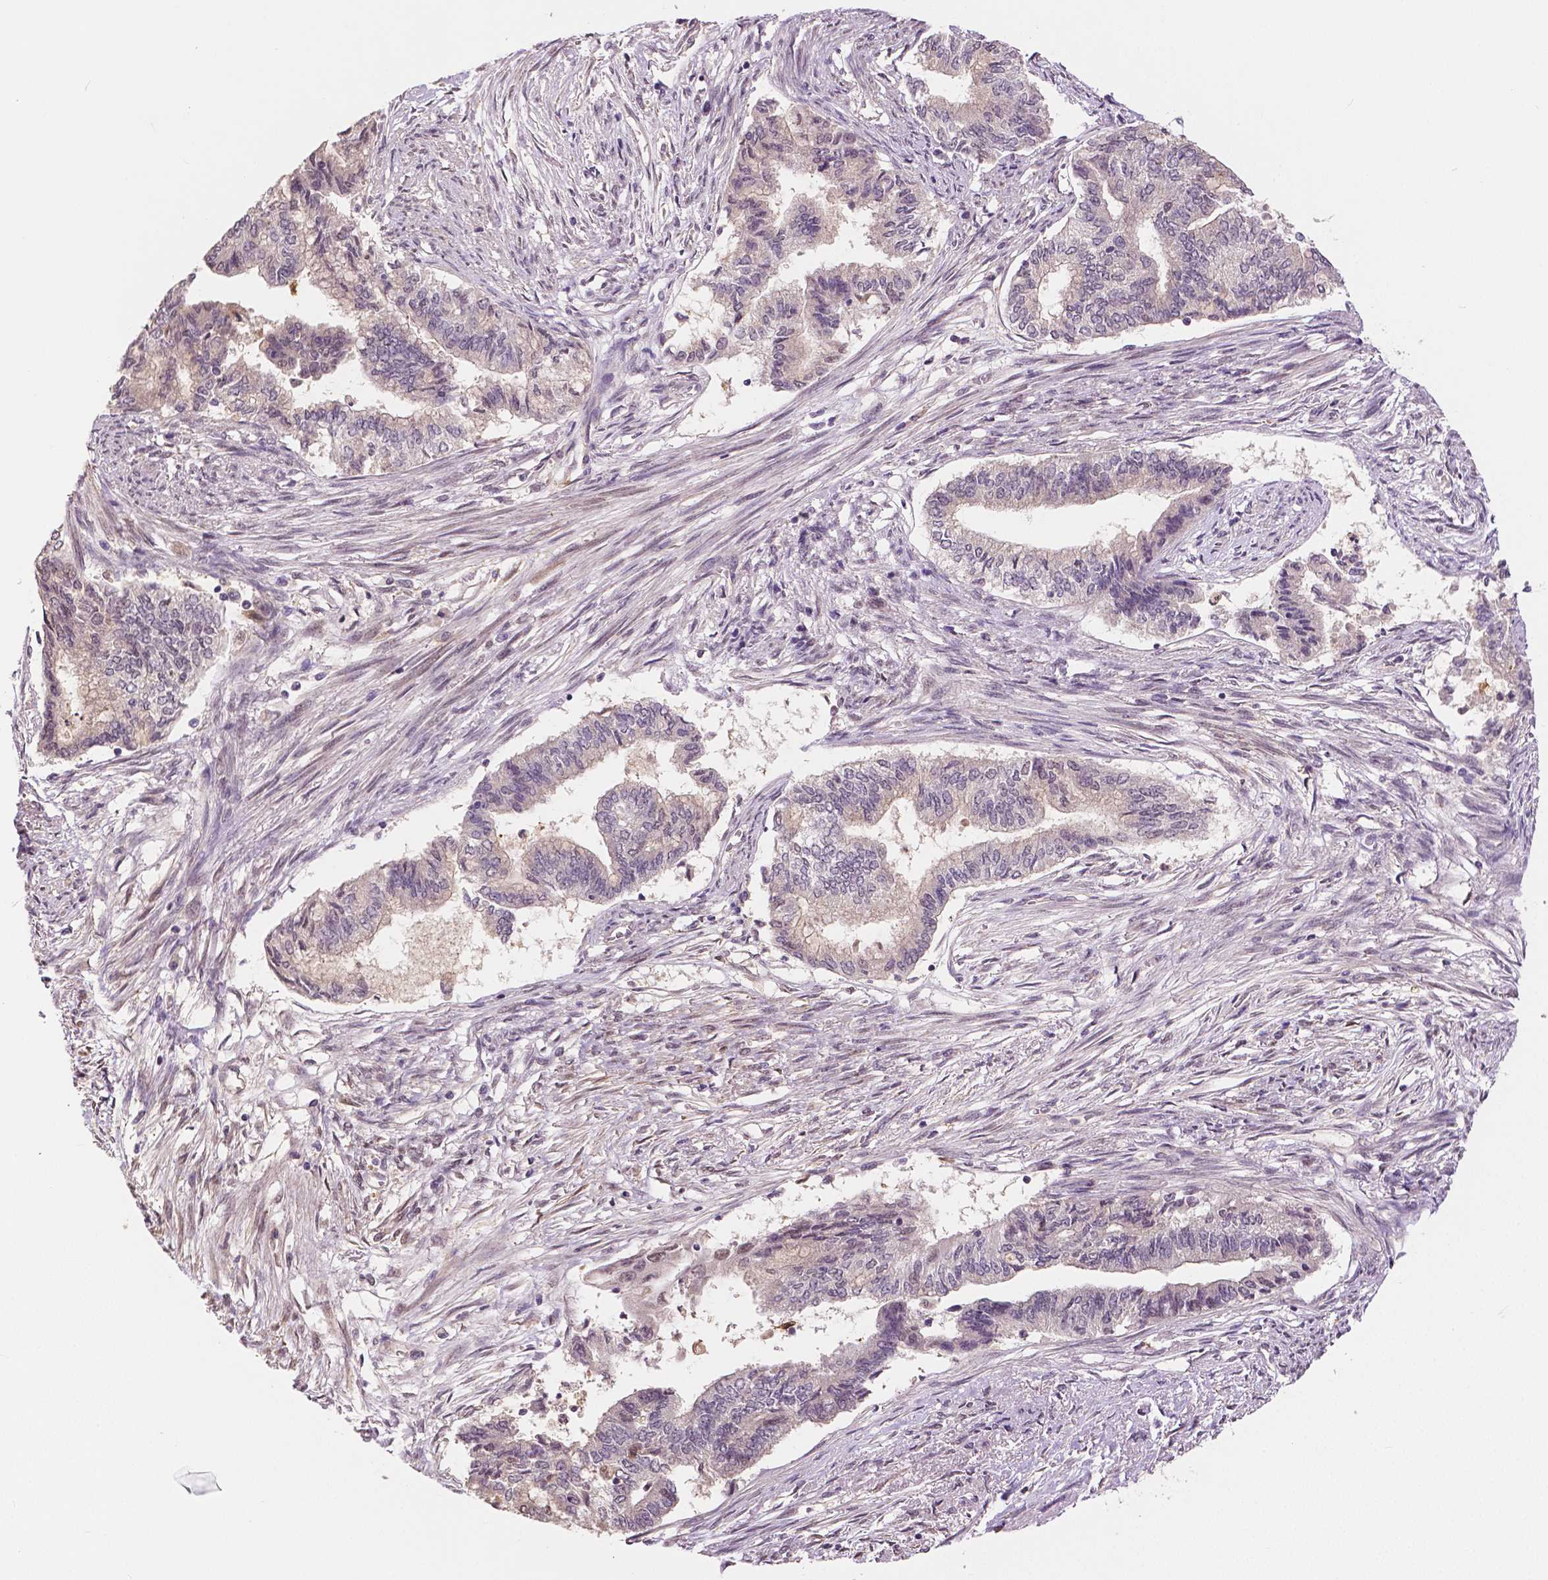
{"staining": {"intensity": "weak", "quantity": "<25%", "location": "cytoplasmic/membranous"}, "tissue": "endometrial cancer", "cell_type": "Tumor cells", "image_type": "cancer", "snomed": [{"axis": "morphology", "description": "Adenocarcinoma, NOS"}, {"axis": "topography", "description": "Endometrium"}], "caption": "IHC photomicrograph of endometrial cancer (adenocarcinoma) stained for a protein (brown), which displays no staining in tumor cells.", "gene": "MAP1LC3B", "patient": {"sex": "female", "age": 65}}